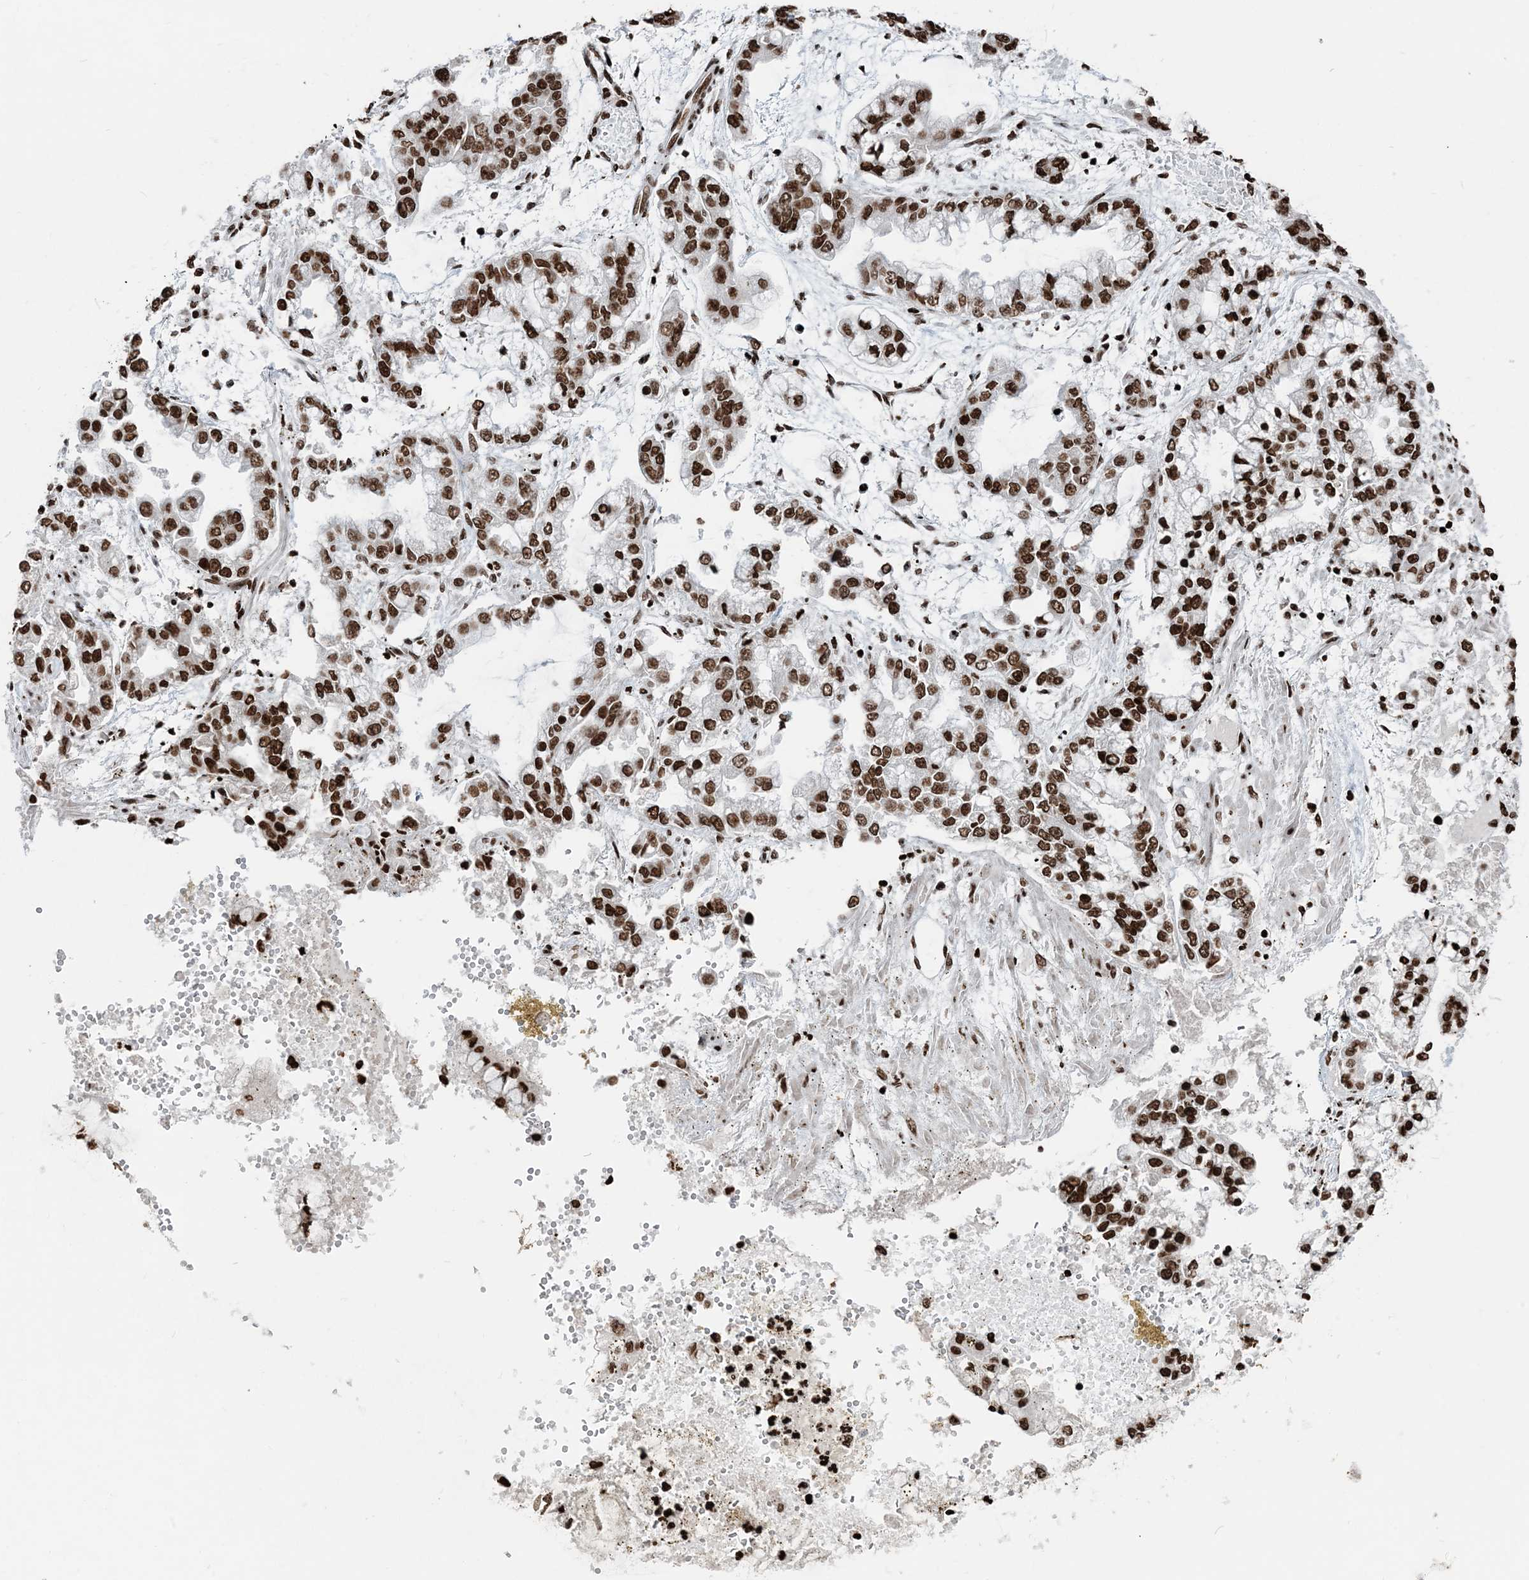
{"staining": {"intensity": "strong", "quantity": ">75%", "location": "nuclear"}, "tissue": "stomach cancer", "cell_type": "Tumor cells", "image_type": "cancer", "snomed": [{"axis": "morphology", "description": "Normal tissue, NOS"}, {"axis": "morphology", "description": "Adenocarcinoma, NOS"}, {"axis": "topography", "description": "Stomach, upper"}, {"axis": "topography", "description": "Stomach"}], "caption": "DAB immunohistochemical staining of stomach cancer (adenocarcinoma) demonstrates strong nuclear protein expression in about >75% of tumor cells. The staining was performed using DAB (3,3'-diaminobenzidine), with brown indicating positive protein expression. Nuclei are stained blue with hematoxylin.", "gene": "H3-3B", "patient": {"sex": "male", "age": 76}}